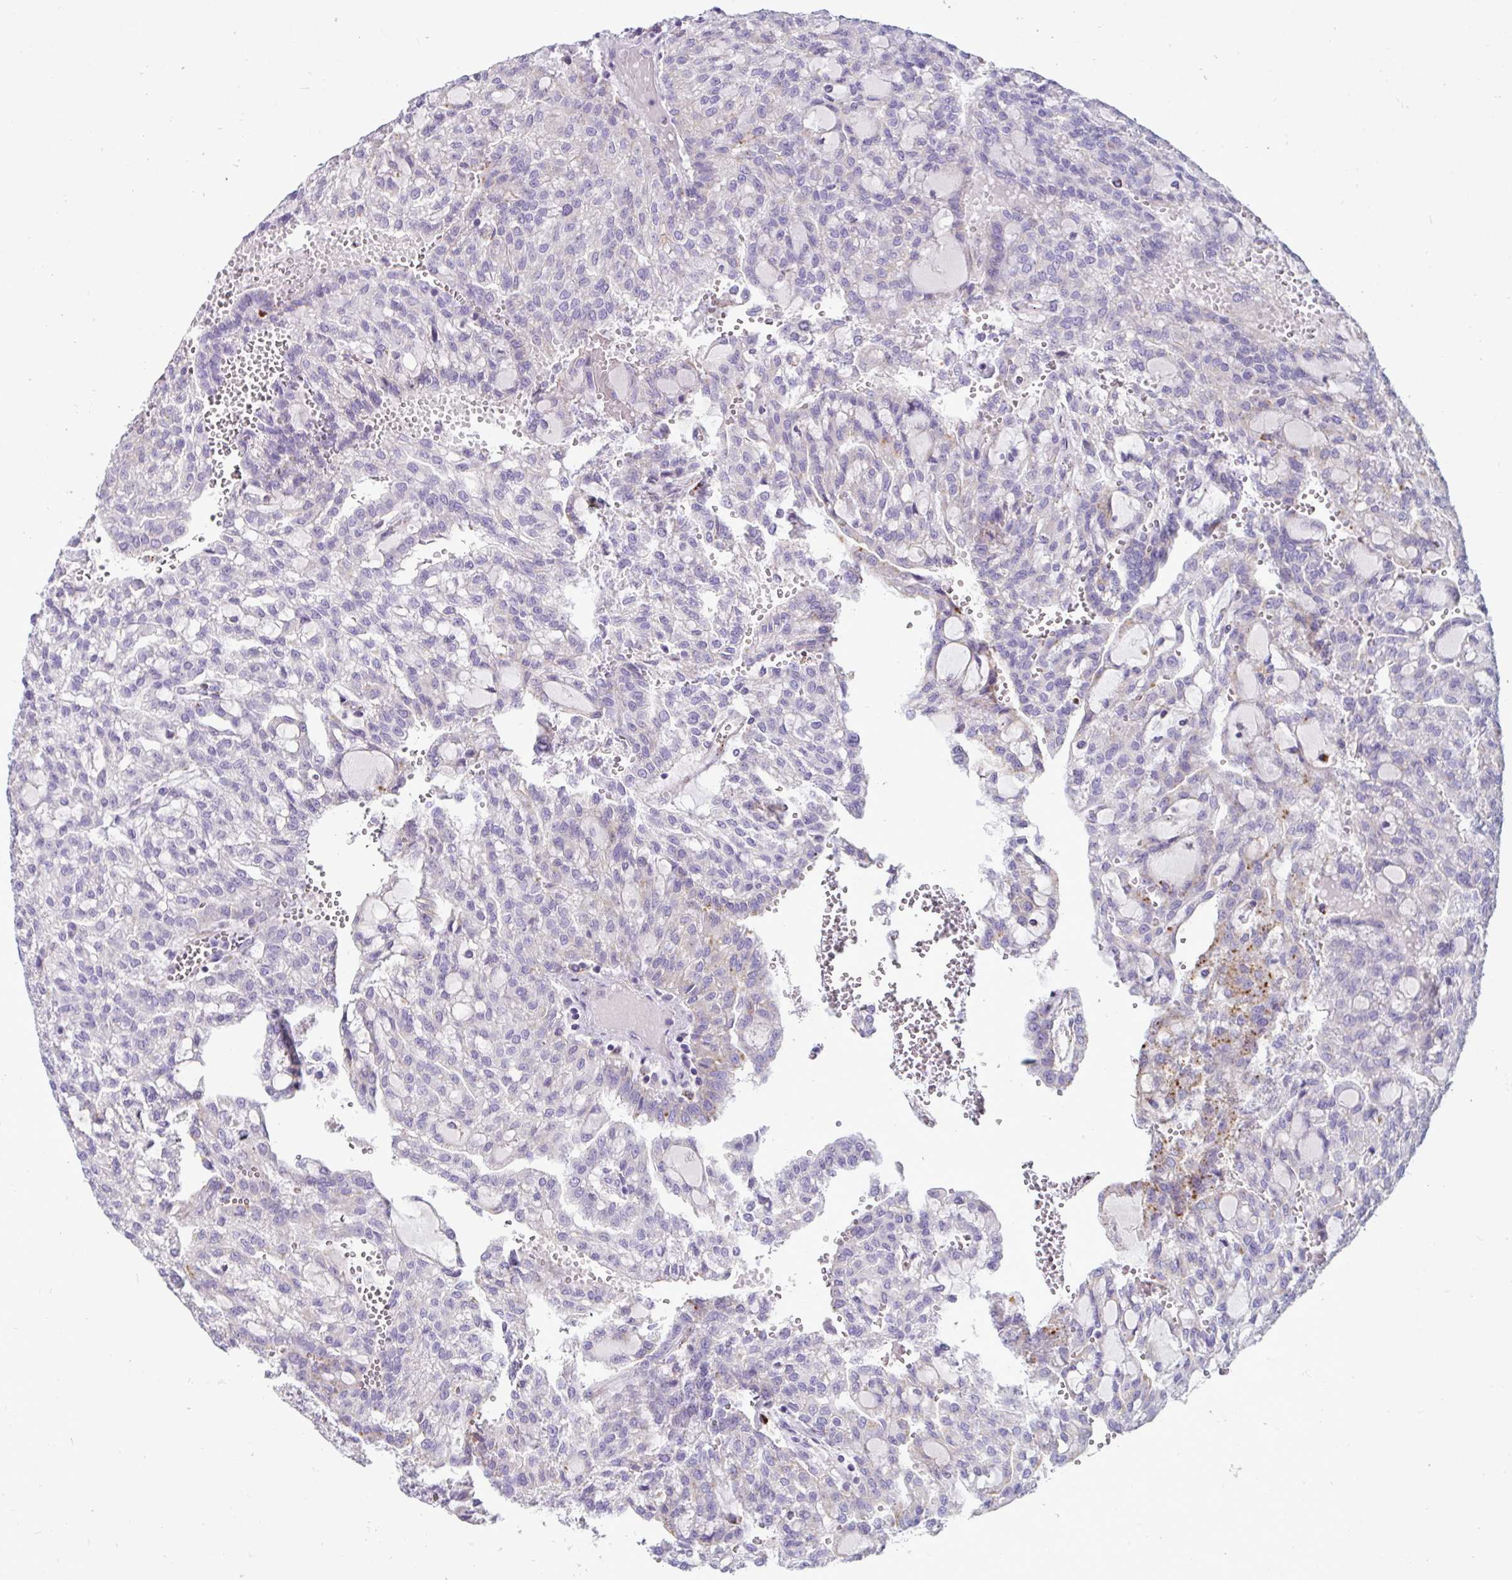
{"staining": {"intensity": "negative", "quantity": "none", "location": "none"}, "tissue": "renal cancer", "cell_type": "Tumor cells", "image_type": "cancer", "snomed": [{"axis": "morphology", "description": "Adenocarcinoma, NOS"}, {"axis": "topography", "description": "Kidney"}], "caption": "Immunohistochemistry (IHC) micrograph of human renal cancer stained for a protein (brown), which displays no positivity in tumor cells.", "gene": "CTSZ", "patient": {"sex": "male", "age": 63}}